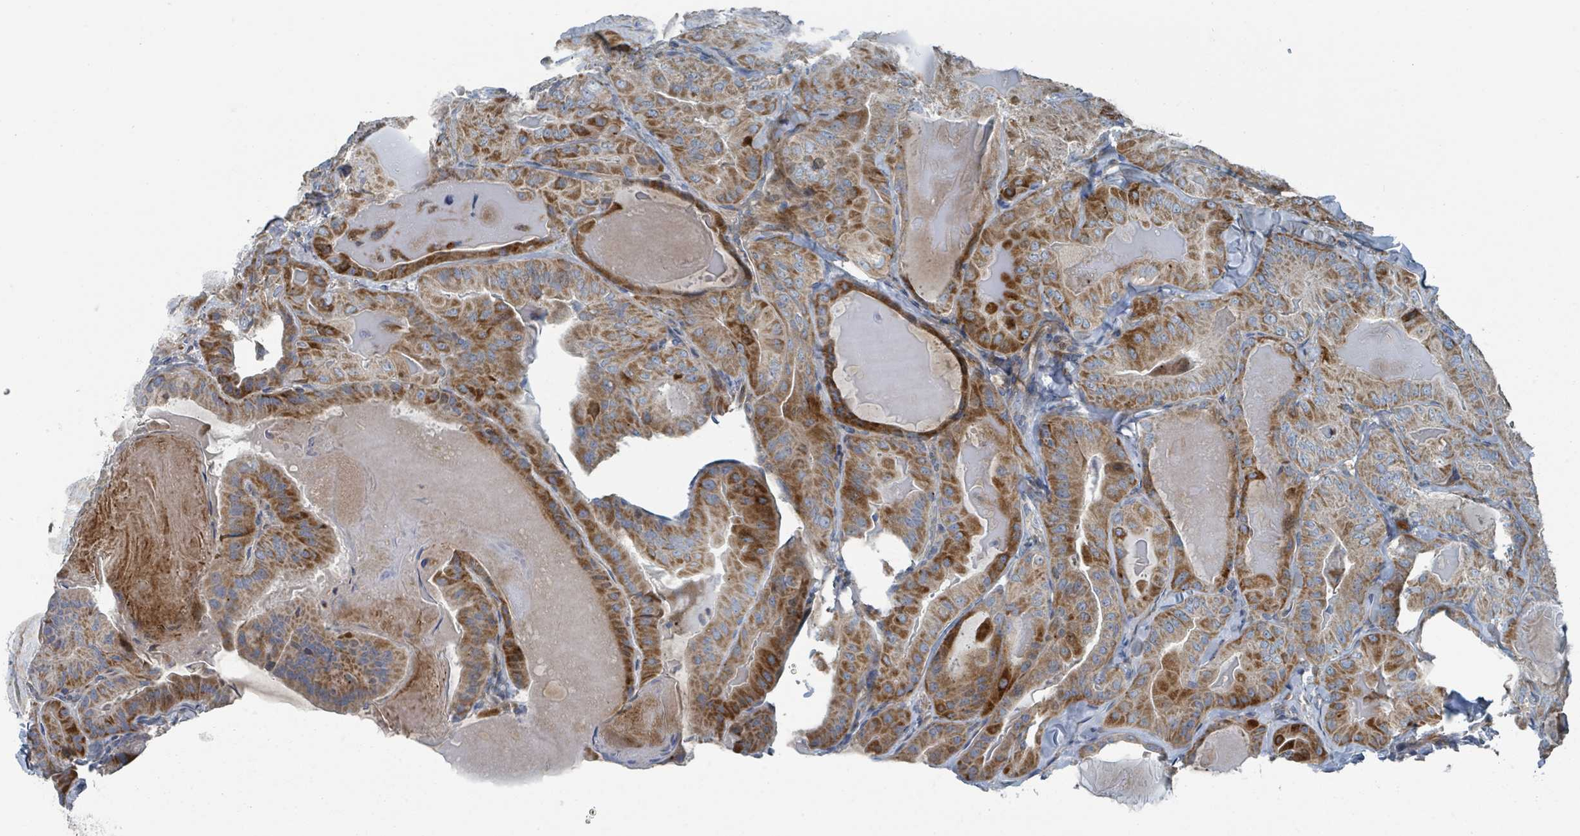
{"staining": {"intensity": "strong", "quantity": ">75%", "location": "cytoplasmic/membranous"}, "tissue": "thyroid cancer", "cell_type": "Tumor cells", "image_type": "cancer", "snomed": [{"axis": "morphology", "description": "Papillary adenocarcinoma, NOS"}, {"axis": "topography", "description": "Thyroid gland"}], "caption": "Papillary adenocarcinoma (thyroid) stained for a protein shows strong cytoplasmic/membranous positivity in tumor cells. The staining is performed using DAB brown chromogen to label protein expression. The nuclei are counter-stained blue using hematoxylin.", "gene": "DIPK2A", "patient": {"sex": "female", "age": 68}}